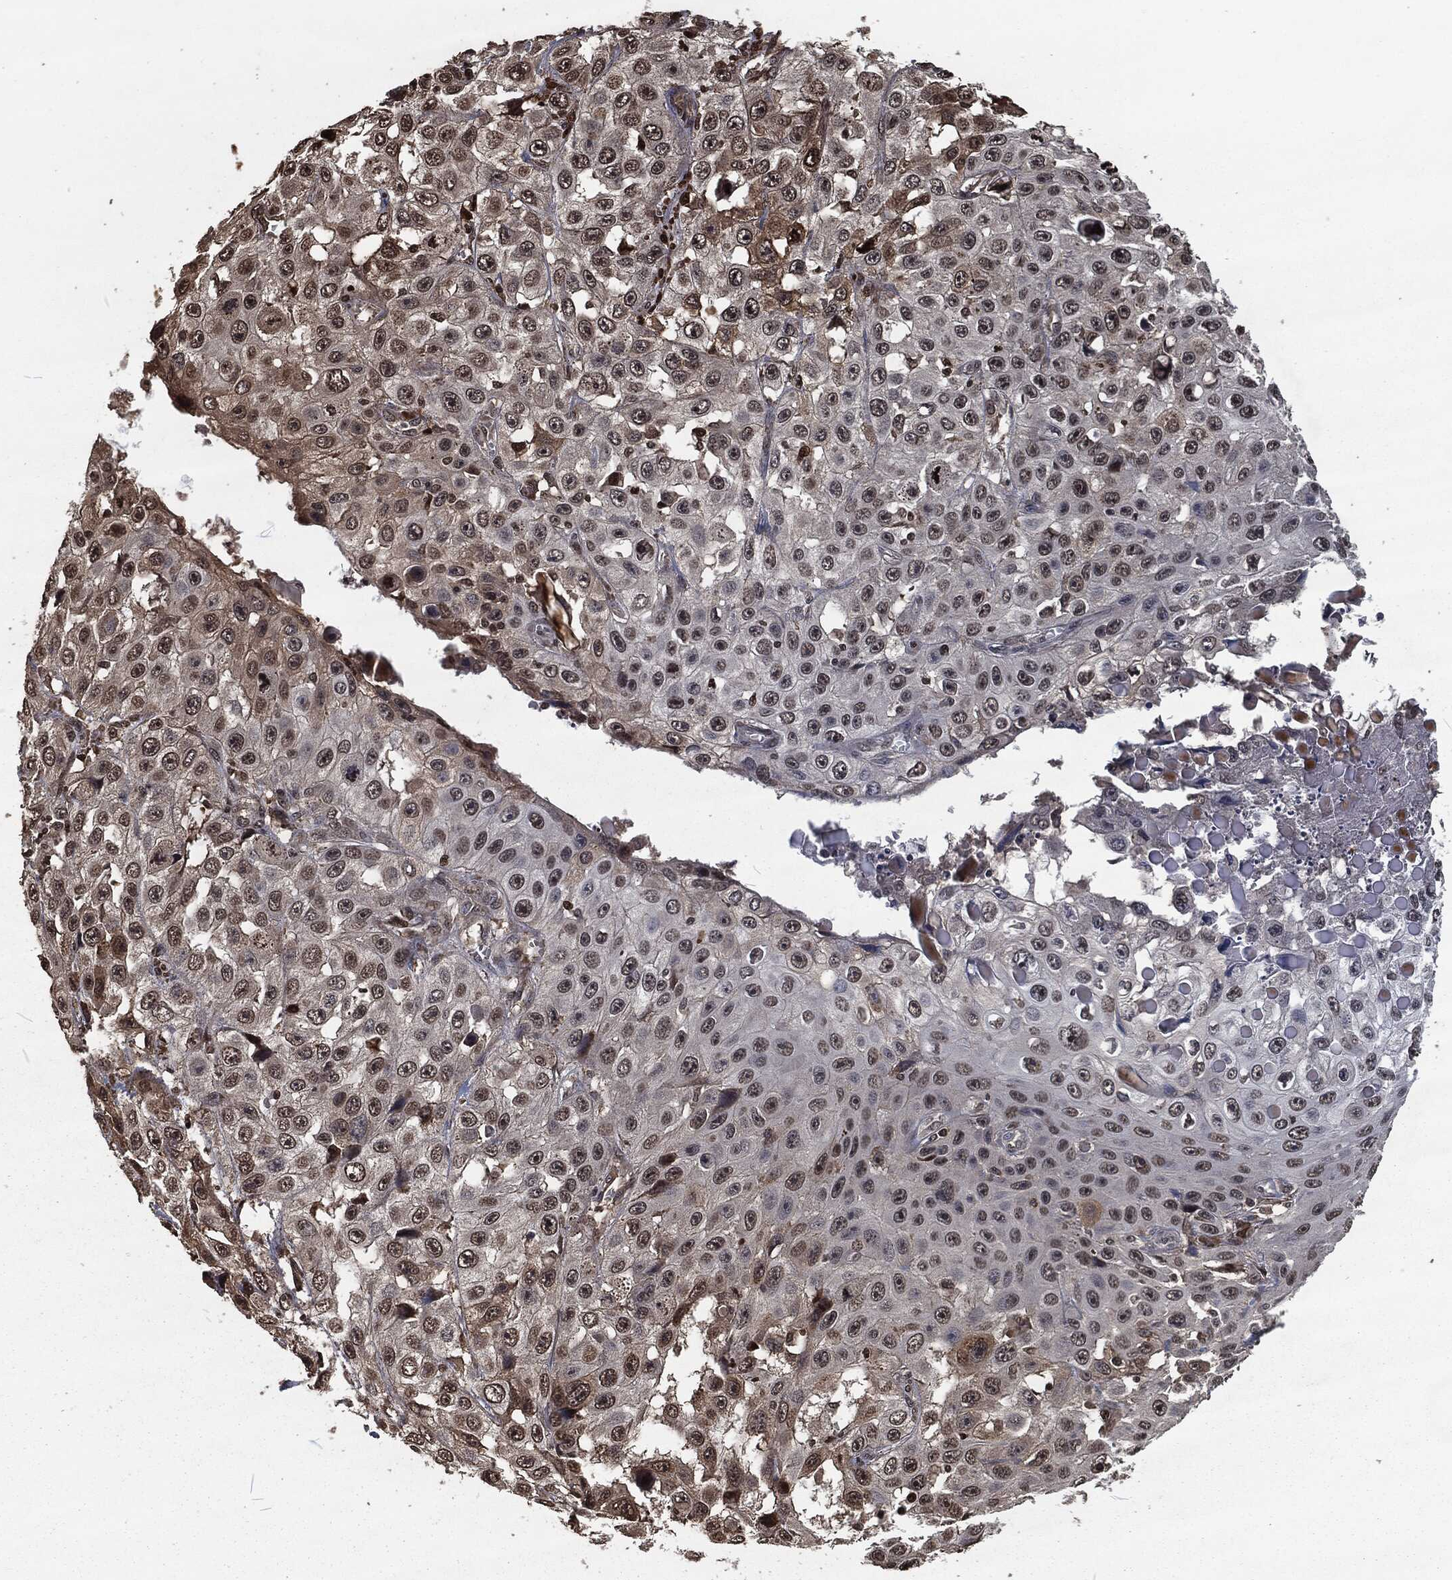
{"staining": {"intensity": "moderate", "quantity": "<25%", "location": "cytoplasmic/membranous"}, "tissue": "skin cancer", "cell_type": "Tumor cells", "image_type": "cancer", "snomed": [{"axis": "morphology", "description": "Squamous cell carcinoma, NOS"}, {"axis": "topography", "description": "Skin"}], "caption": "Moderate cytoplasmic/membranous protein staining is appreciated in about <25% of tumor cells in skin cancer (squamous cell carcinoma). The protein of interest is shown in brown color, while the nuclei are stained blue.", "gene": "SNAI1", "patient": {"sex": "male", "age": 82}}